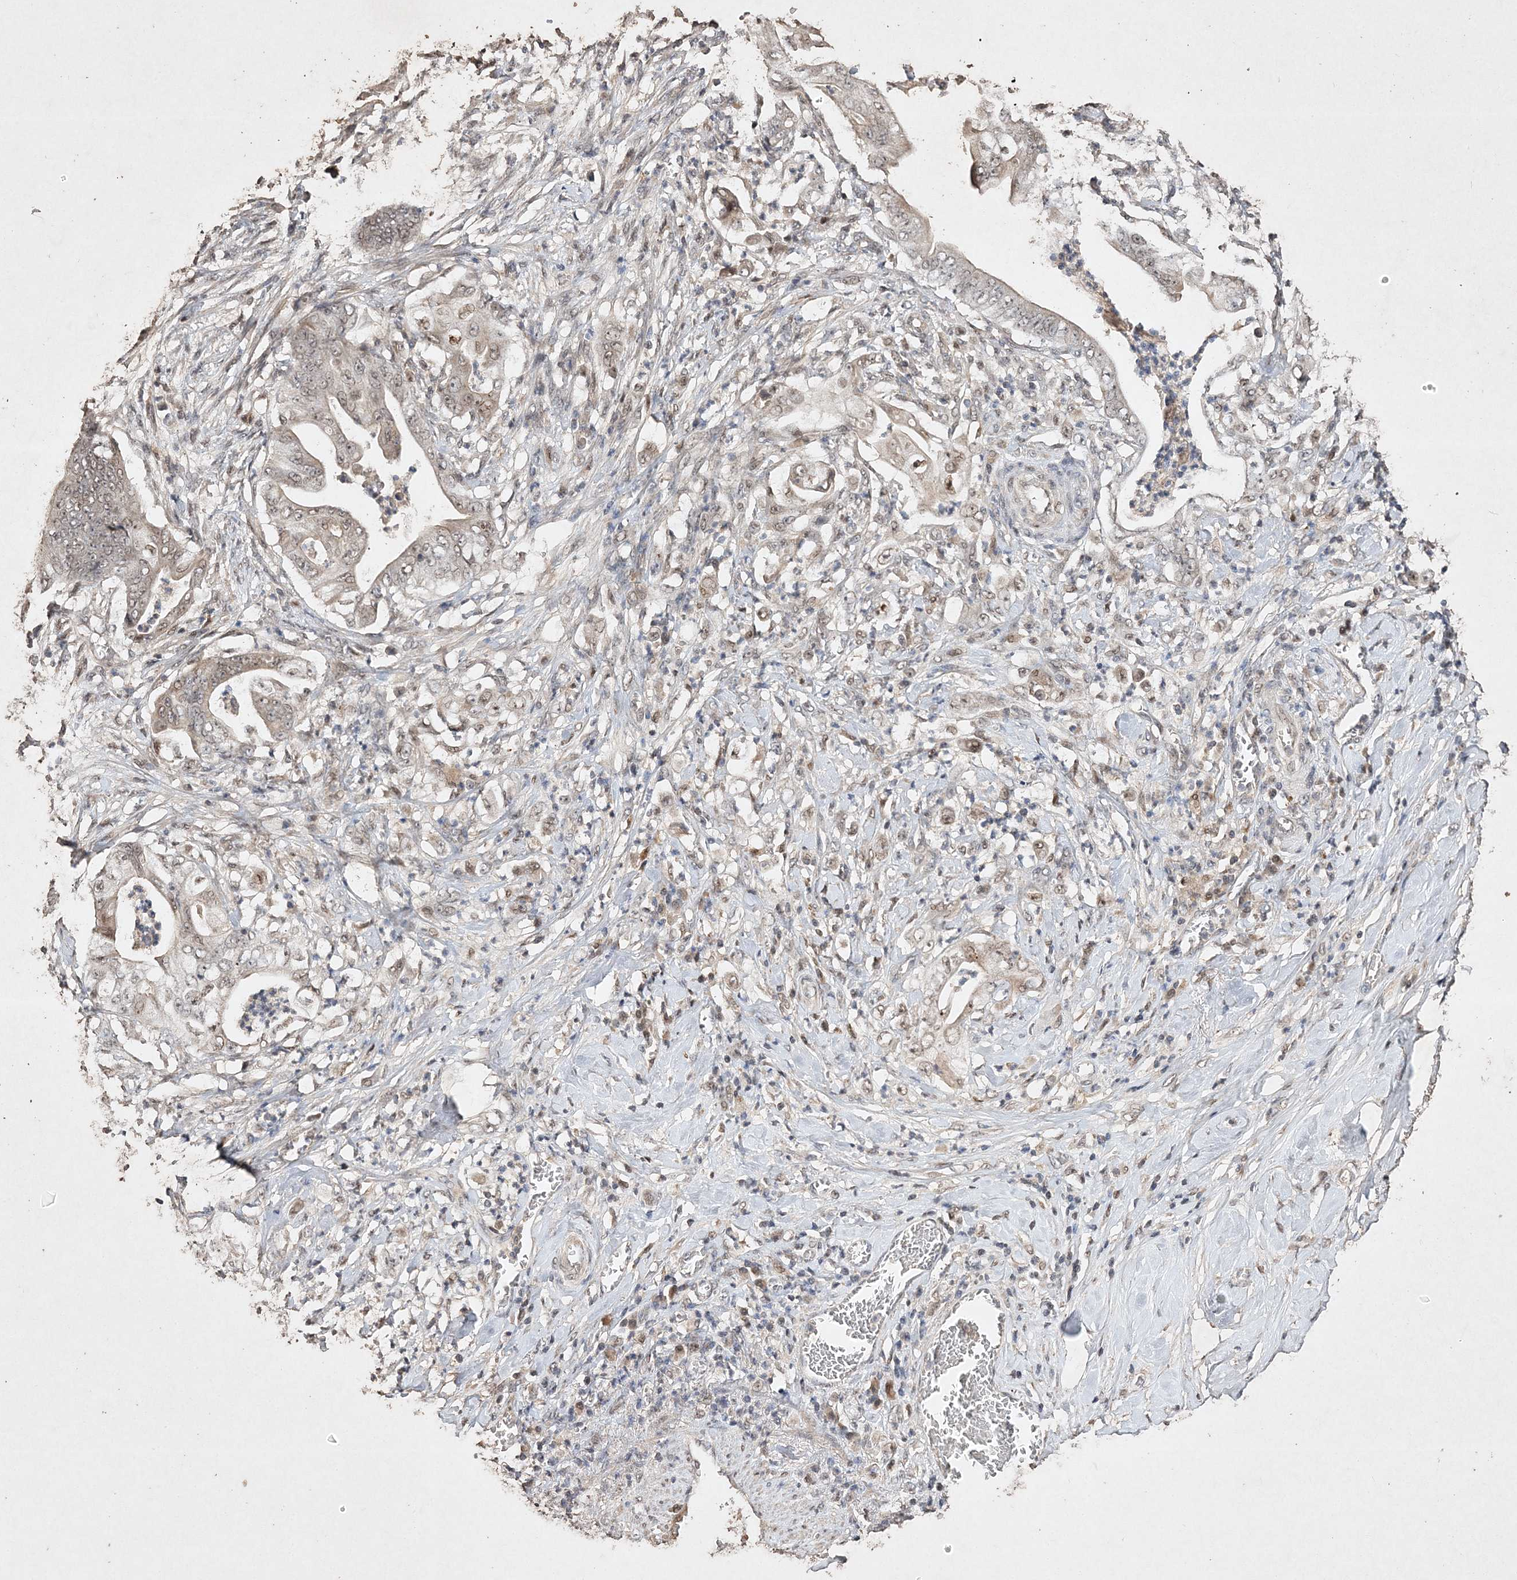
{"staining": {"intensity": "weak", "quantity": "25%-75%", "location": "nuclear"}, "tissue": "stomach cancer", "cell_type": "Tumor cells", "image_type": "cancer", "snomed": [{"axis": "morphology", "description": "Adenocarcinoma, NOS"}, {"axis": "topography", "description": "Stomach"}], "caption": "Immunohistochemistry (IHC) histopathology image of neoplastic tissue: human stomach cancer stained using immunohistochemistry shows low levels of weak protein expression localized specifically in the nuclear of tumor cells, appearing as a nuclear brown color.", "gene": "C3orf38", "patient": {"sex": "female", "age": 73}}